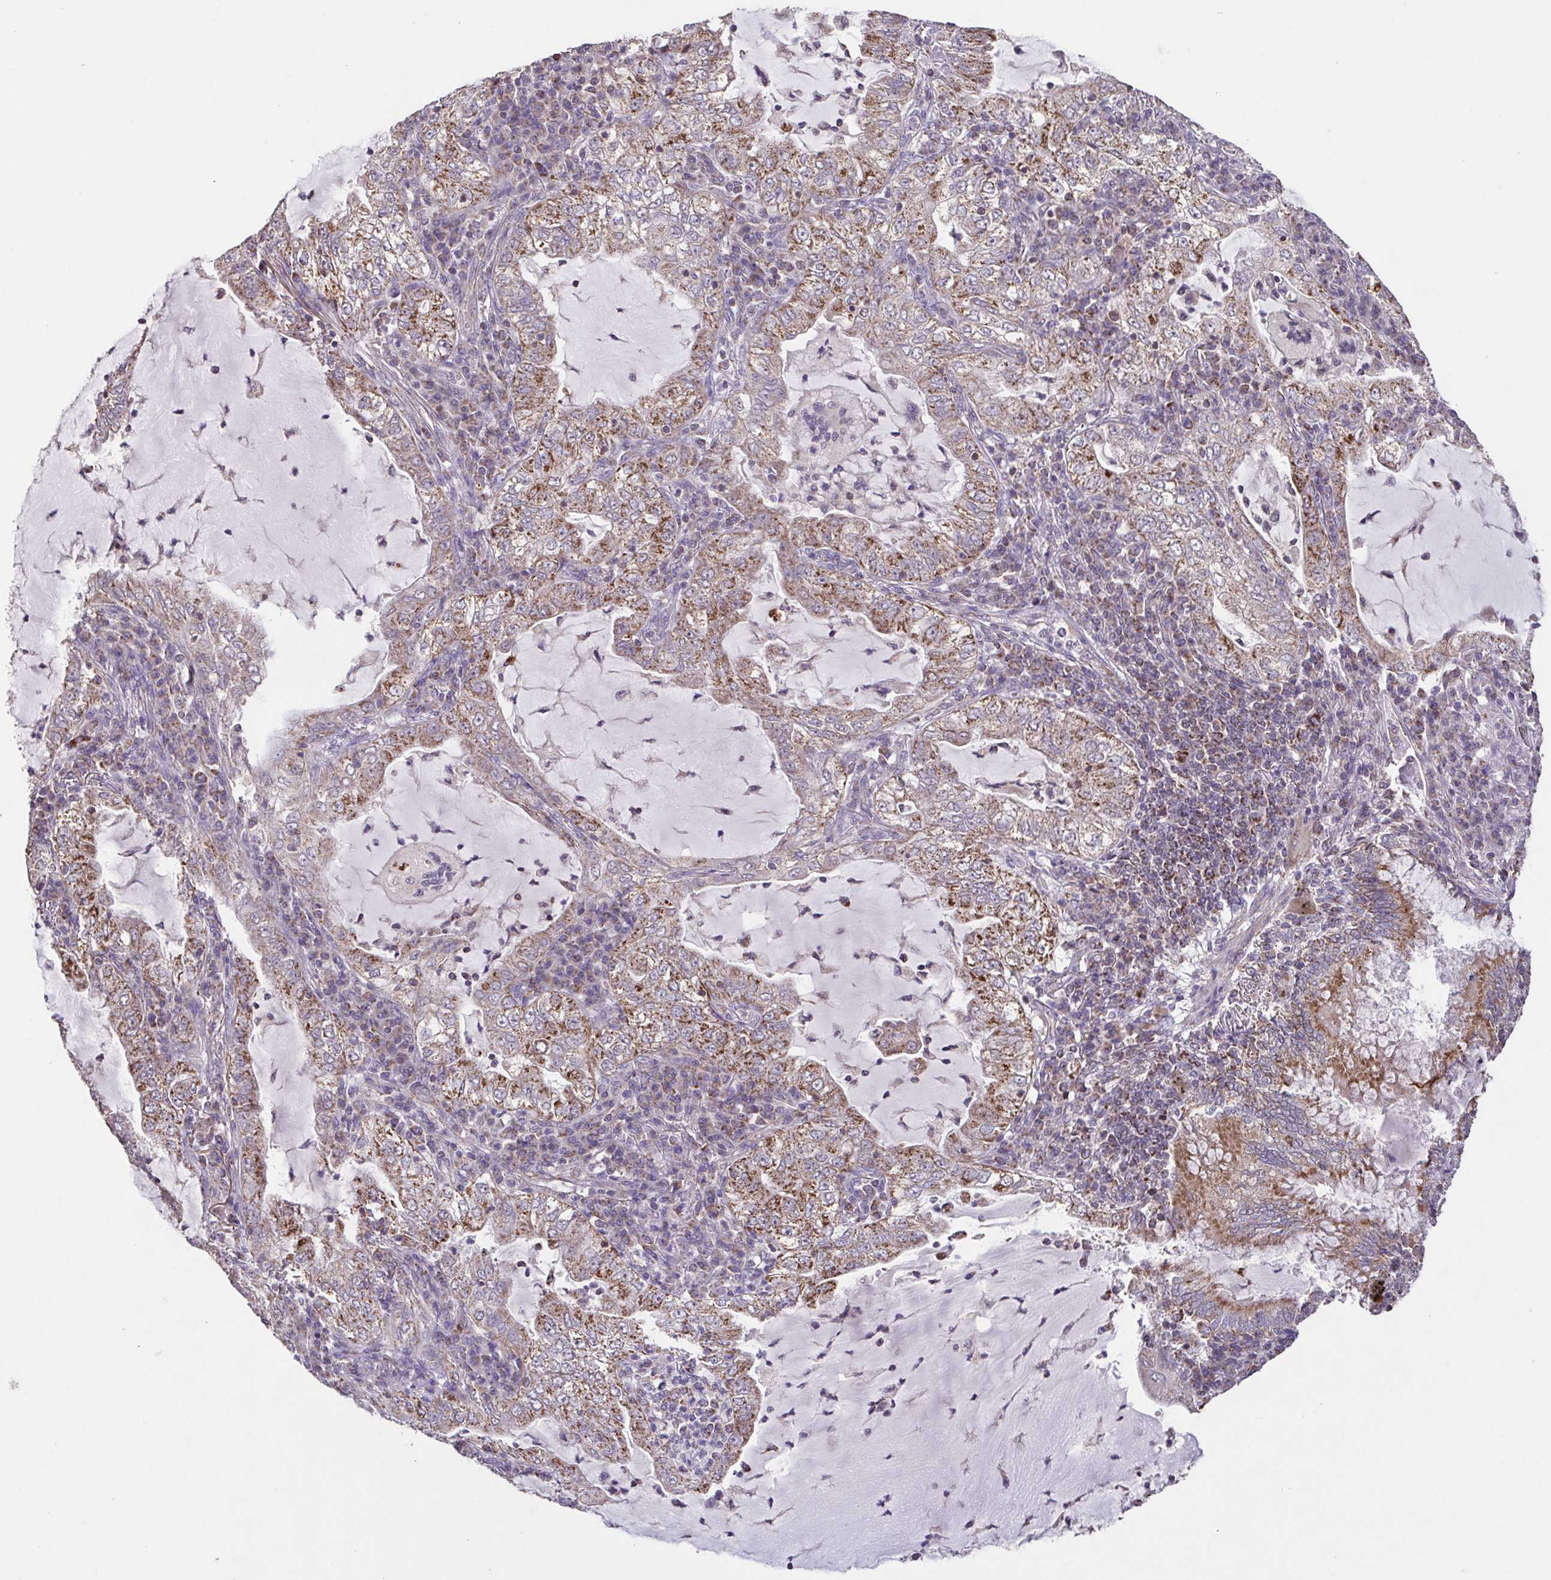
{"staining": {"intensity": "moderate", "quantity": ">75%", "location": "cytoplasmic/membranous"}, "tissue": "lung cancer", "cell_type": "Tumor cells", "image_type": "cancer", "snomed": [{"axis": "morphology", "description": "Adenocarcinoma, NOS"}, {"axis": "topography", "description": "Lung"}], "caption": "Immunohistochemistry (IHC) (DAB (3,3'-diaminobenzidine)) staining of human lung cancer demonstrates moderate cytoplasmic/membranous protein staining in about >75% of tumor cells.", "gene": "DIP2B", "patient": {"sex": "female", "age": 73}}